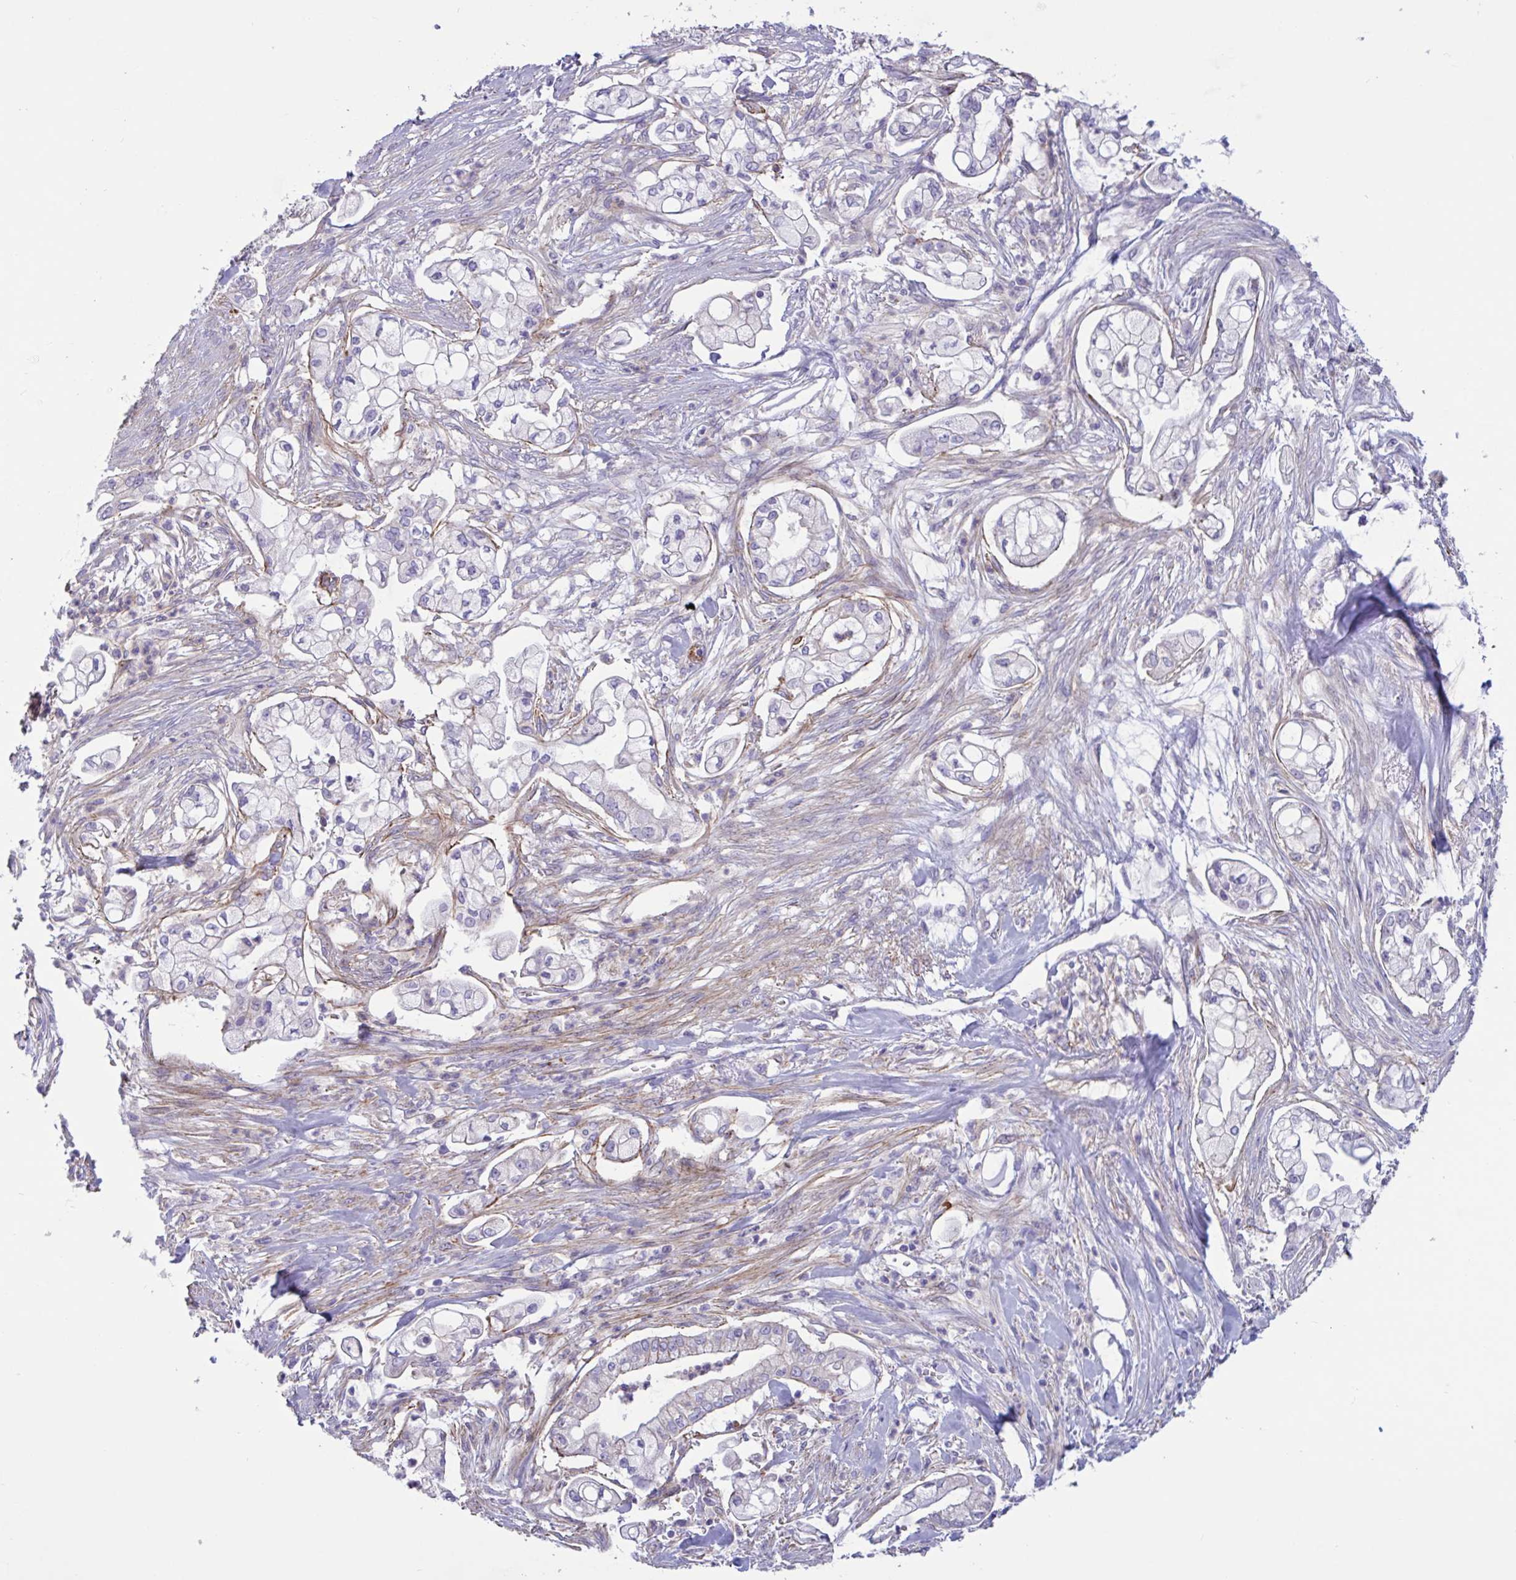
{"staining": {"intensity": "negative", "quantity": "none", "location": "none"}, "tissue": "pancreatic cancer", "cell_type": "Tumor cells", "image_type": "cancer", "snomed": [{"axis": "morphology", "description": "Adenocarcinoma, NOS"}, {"axis": "topography", "description": "Pancreas"}], "caption": "Tumor cells are negative for protein expression in human pancreatic cancer.", "gene": "OXLD1", "patient": {"sex": "female", "age": 69}}